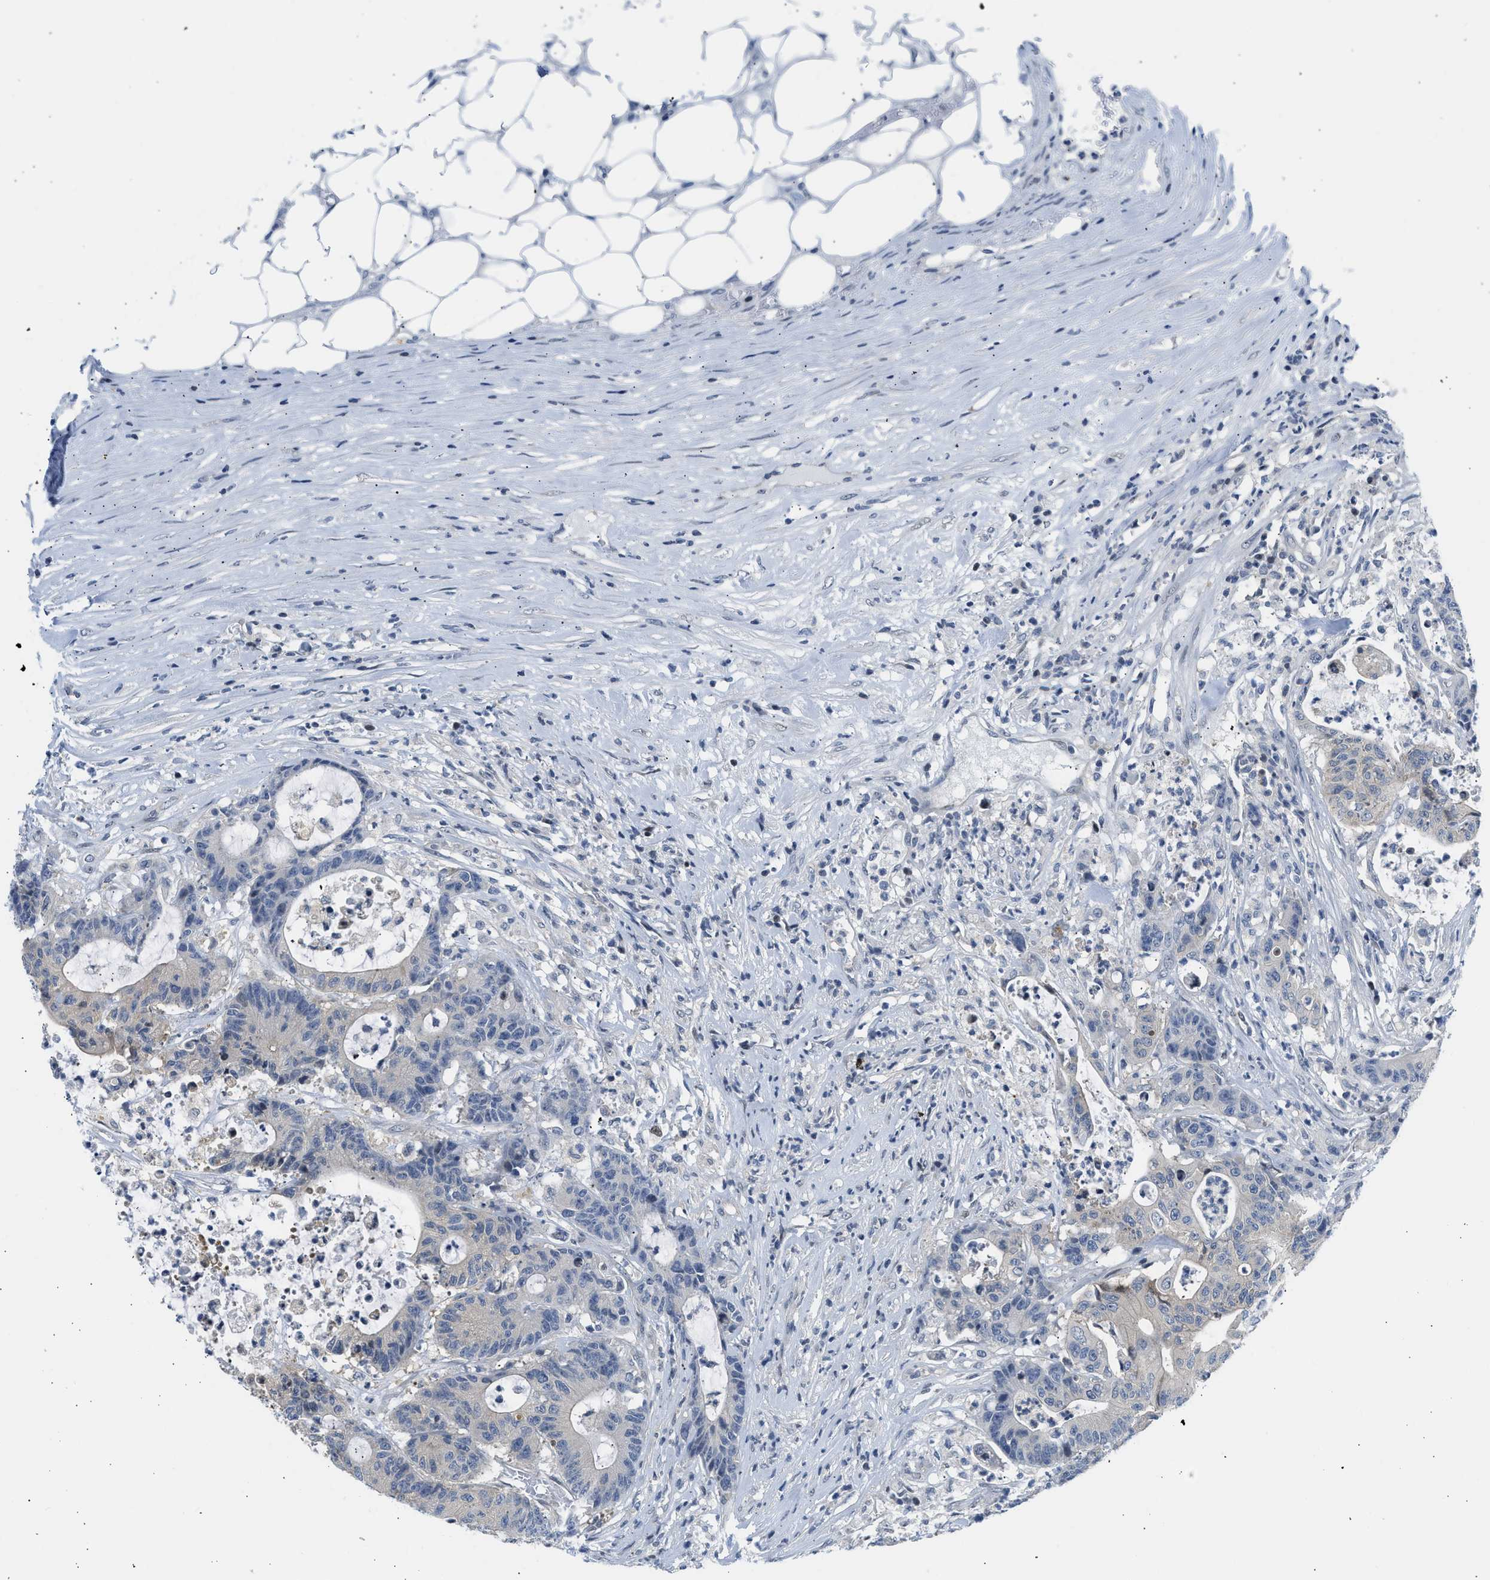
{"staining": {"intensity": "negative", "quantity": "none", "location": "none"}, "tissue": "colorectal cancer", "cell_type": "Tumor cells", "image_type": "cancer", "snomed": [{"axis": "morphology", "description": "Adenocarcinoma, NOS"}, {"axis": "topography", "description": "Colon"}], "caption": "Human adenocarcinoma (colorectal) stained for a protein using immunohistochemistry (IHC) shows no expression in tumor cells.", "gene": "OLIG3", "patient": {"sex": "female", "age": 84}}